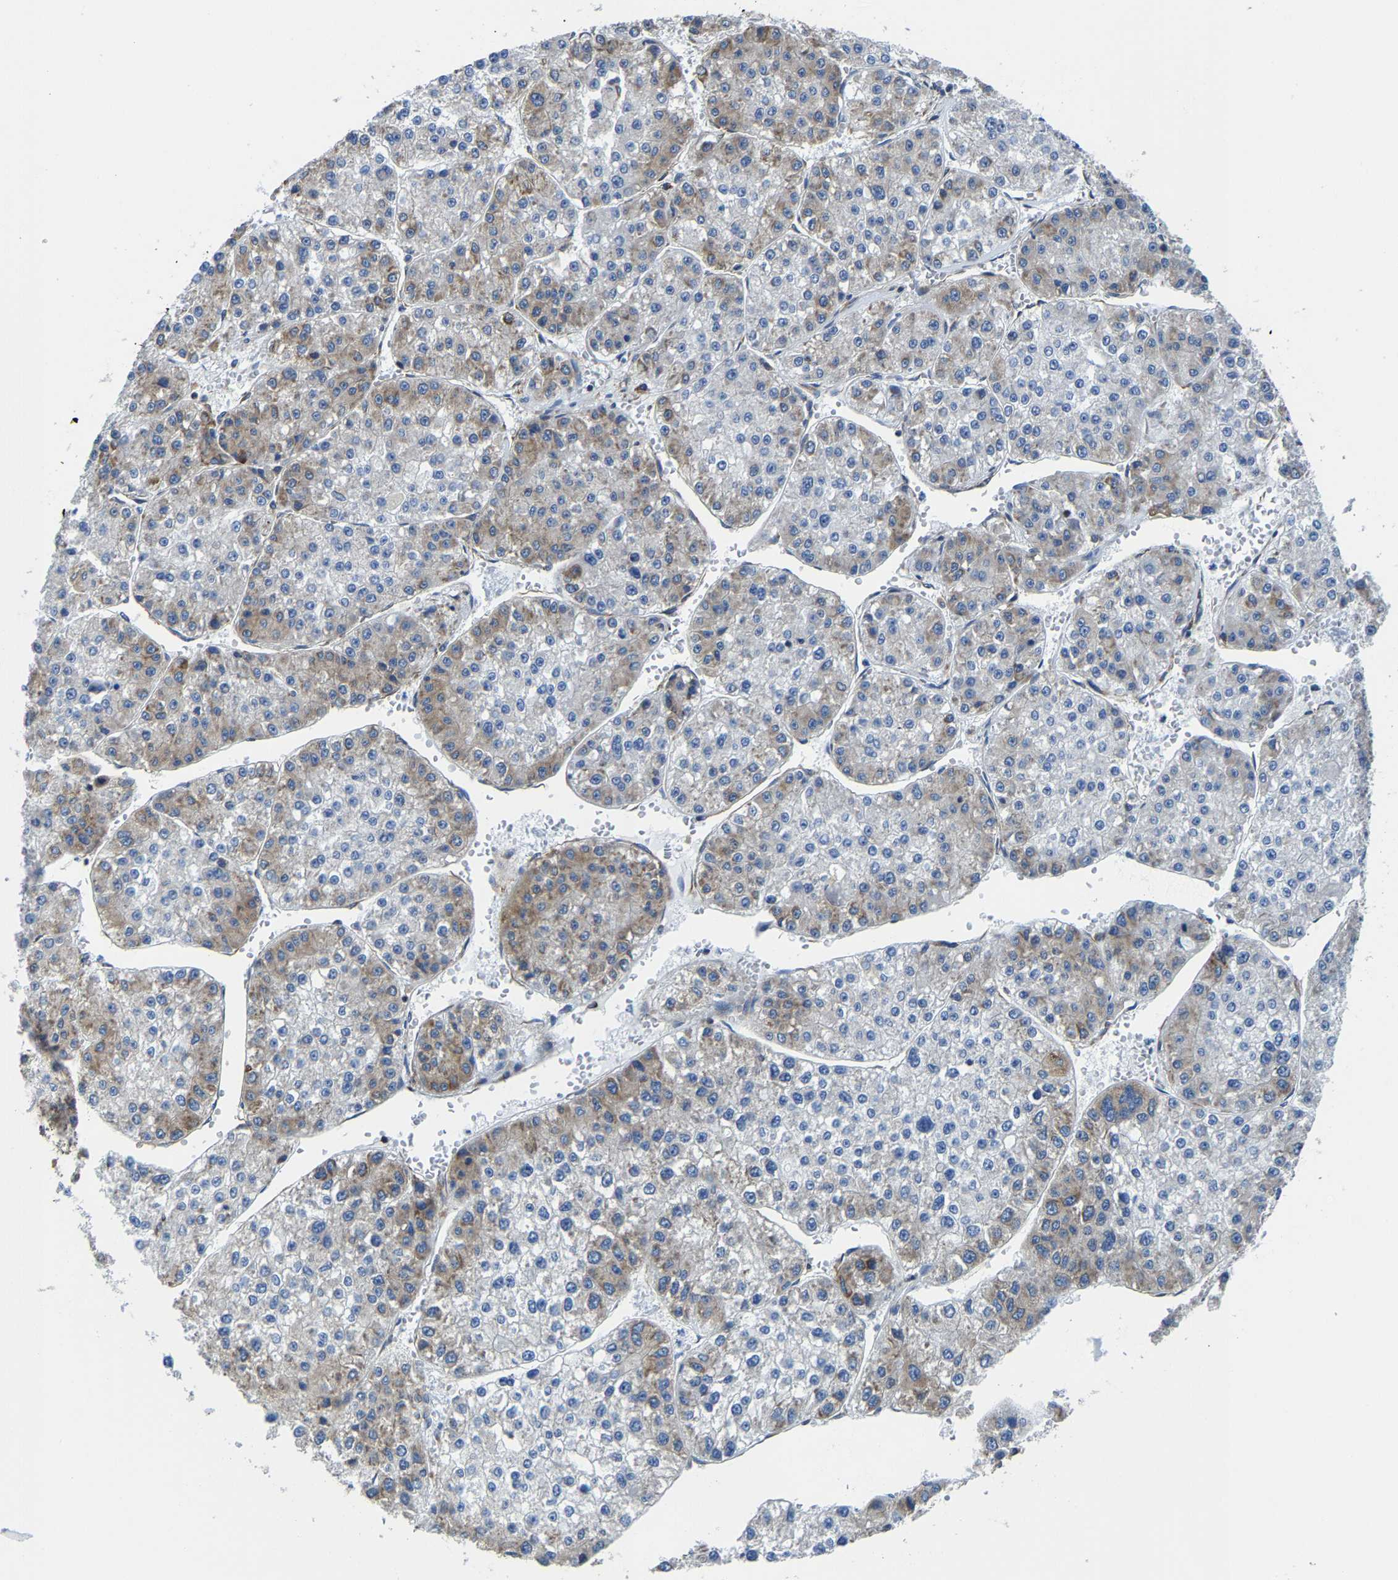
{"staining": {"intensity": "moderate", "quantity": "<25%", "location": "cytoplasmic/membranous"}, "tissue": "liver cancer", "cell_type": "Tumor cells", "image_type": "cancer", "snomed": [{"axis": "morphology", "description": "Carcinoma, Hepatocellular, NOS"}, {"axis": "topography", "description": "Liver"}], "caption": "Protein staining reveals moderate cytoplasmic/membranous positivity in about <25% of tumor cells in liver cancer (hepatocellular carcinoma). Immunohistochemistry stains the protein in brown and the nuclei are stained blue.", "gene": "G3BP2", "patient": {"sex": "female", "age": 73}}